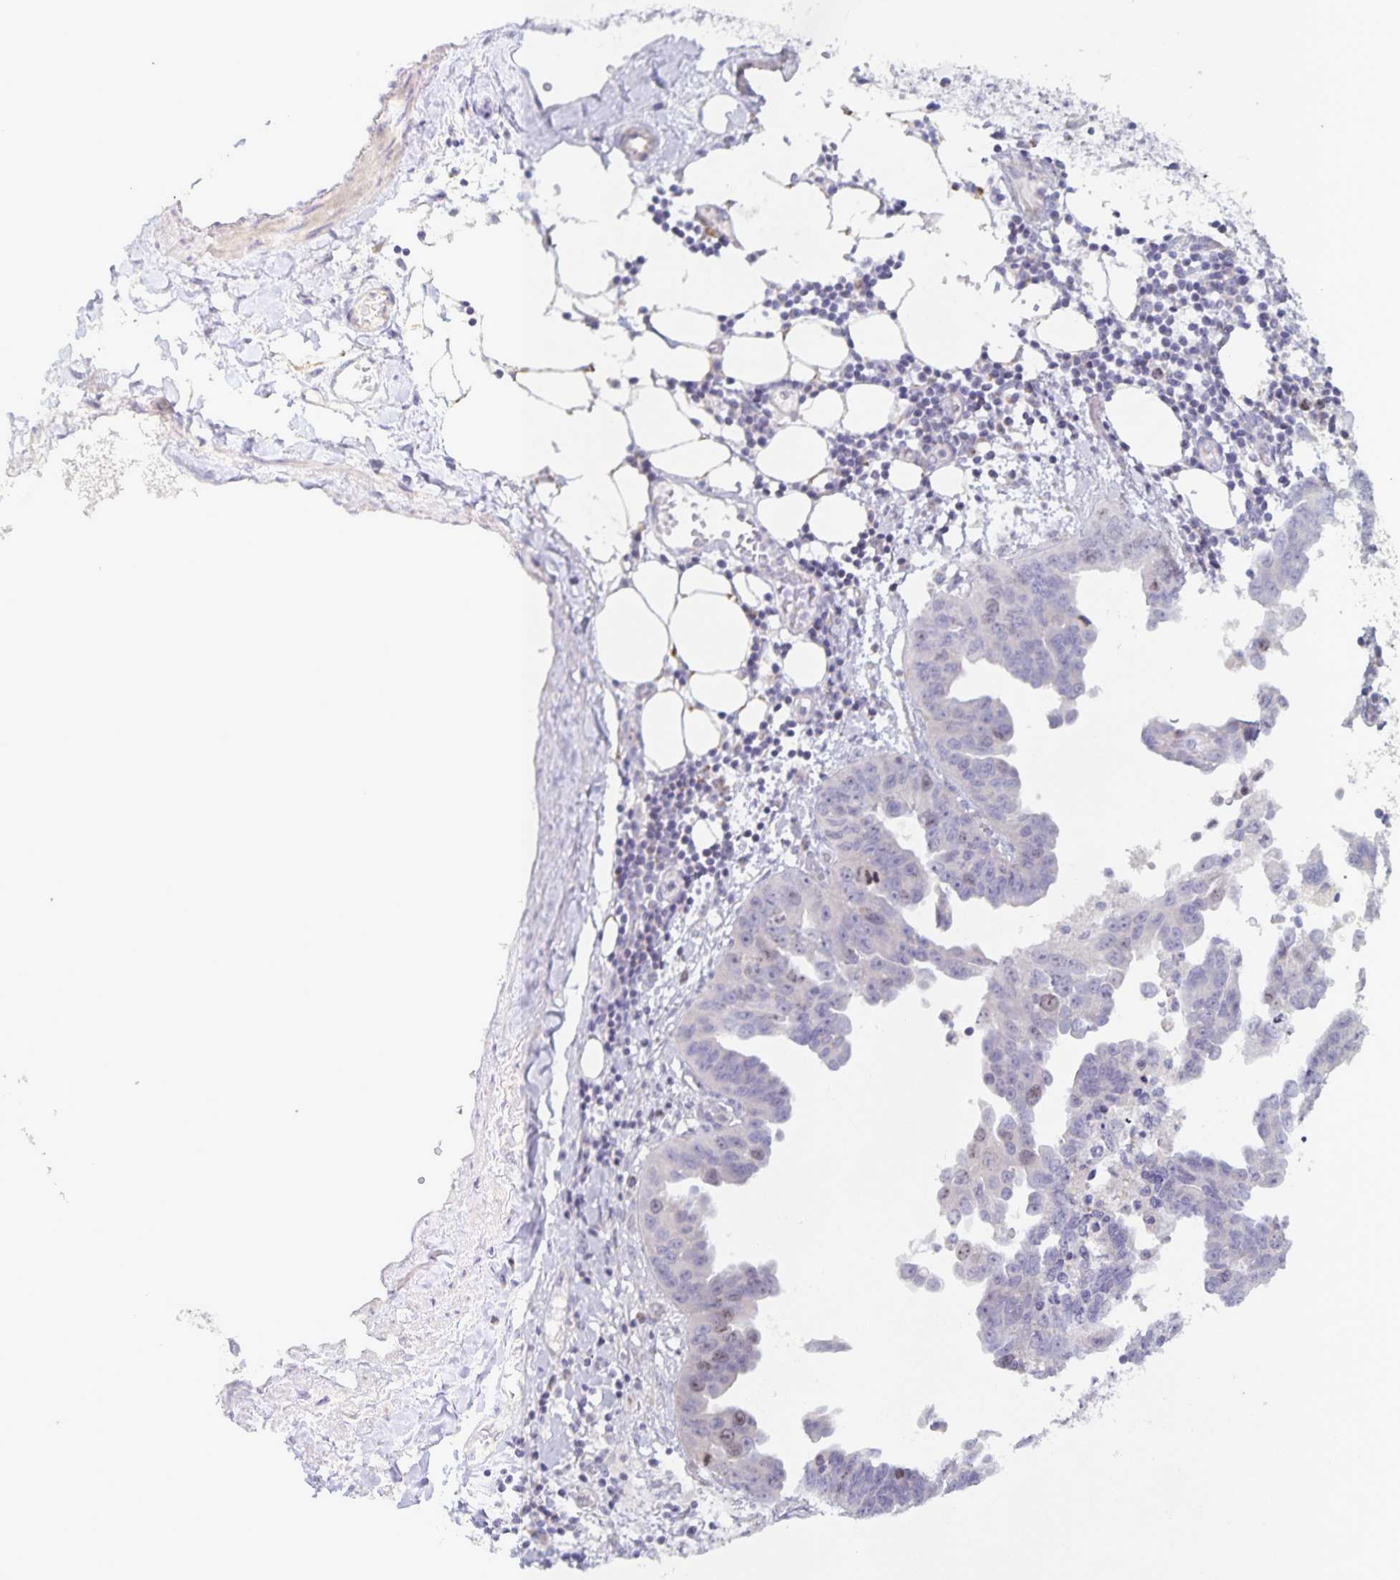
{"staining": {"intensity": "weak", "quantity": "<25%", "location": "nuclear"}, "tissue": "ovarian cancer", "cell_type": "Tumor cells", "image_type": "cancer", "snomed": [{"axis": "morphology", "description": "Cystadenocarcinoma, serous, NOS"}, {"axis": "topography", "description": "Ovary"}], "caption": "Immunohistochemistry (IHC) of serous cystadenocarcinoma (ovarian) shows no positivity in tumor cells.", "gene": "CENPH", "patient": {"sex": "female", "age": 75}}